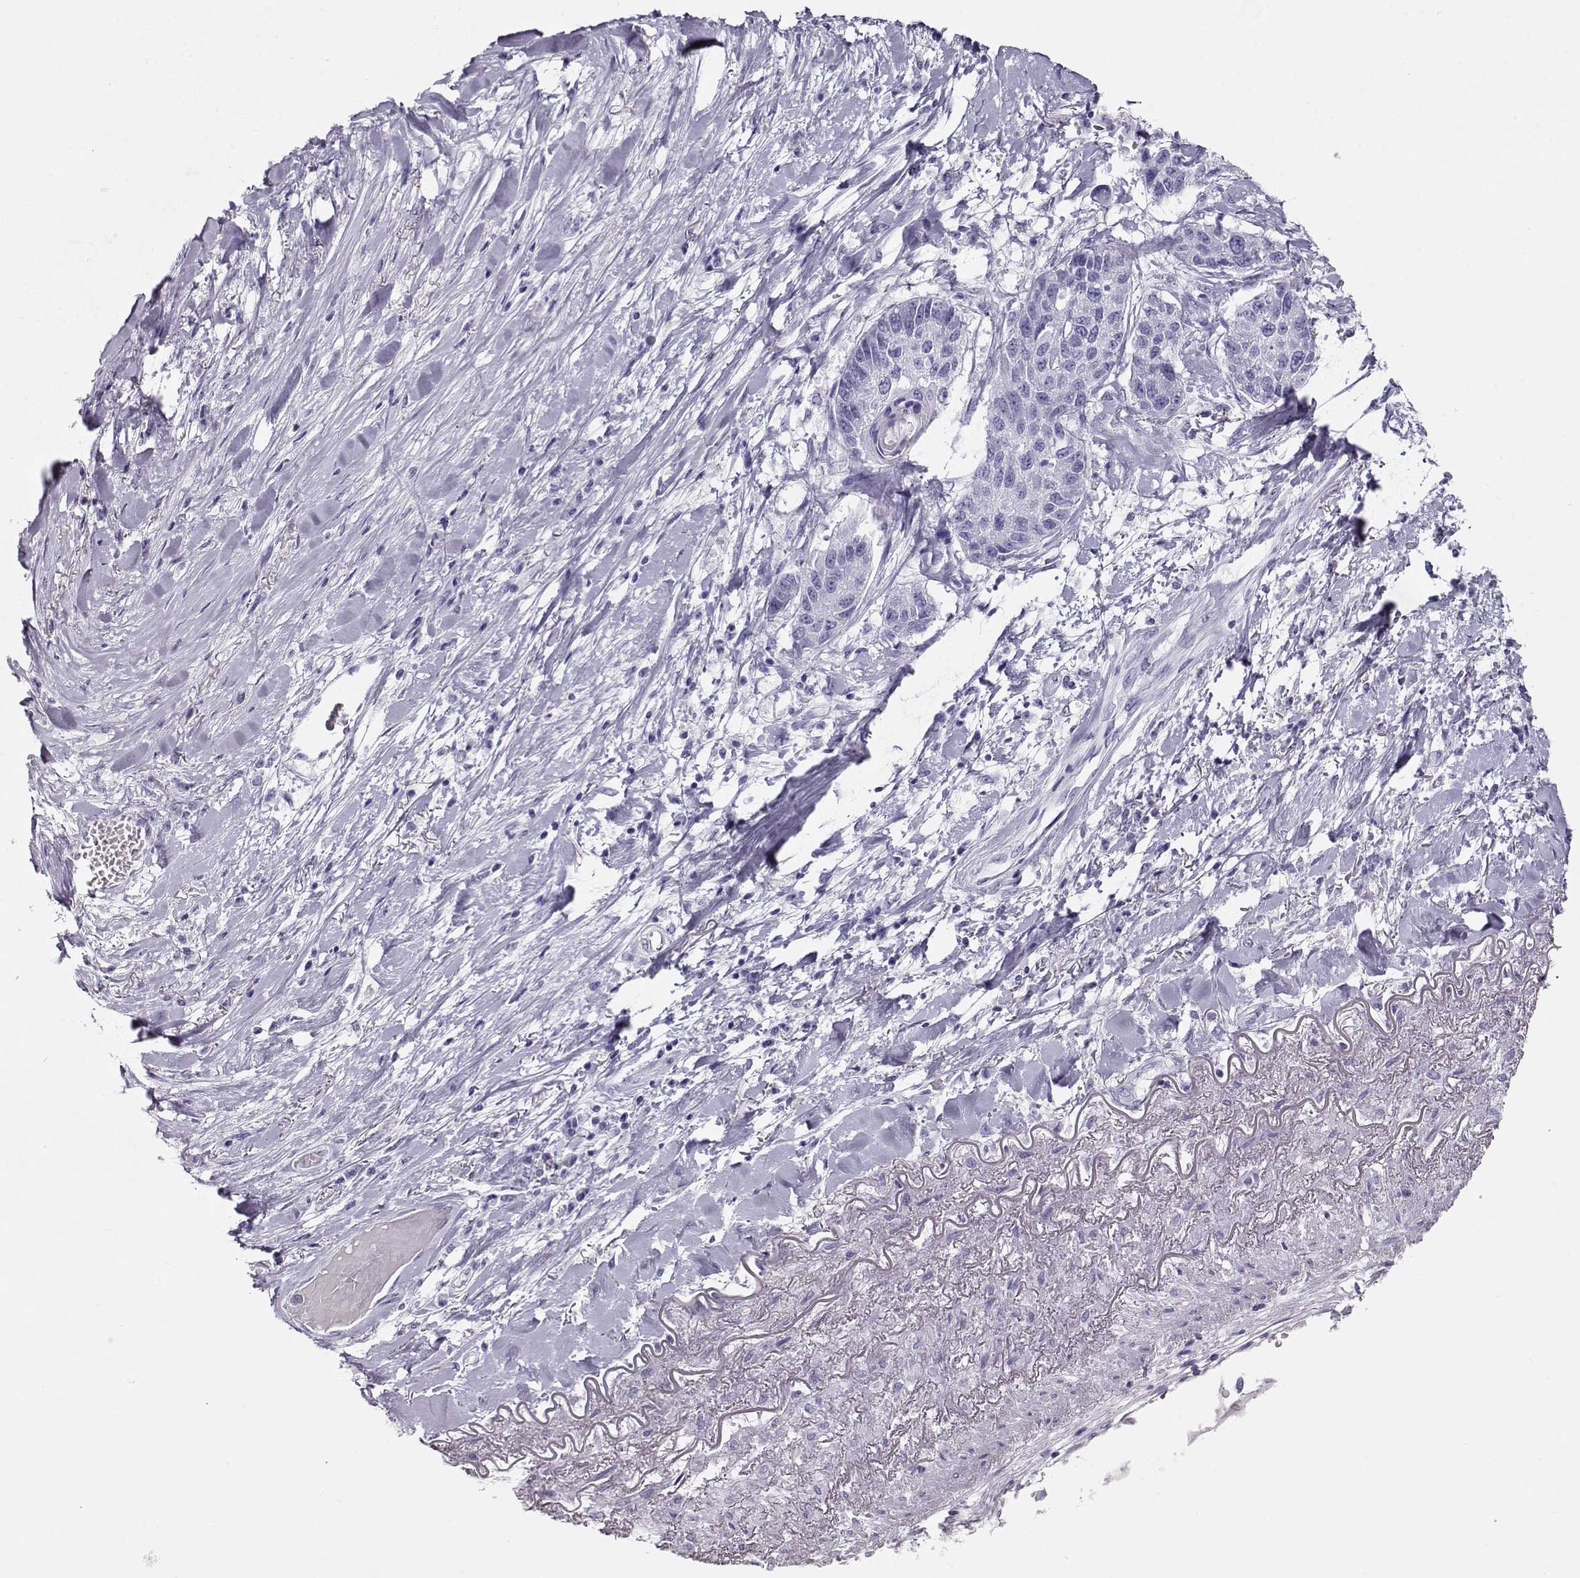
{"staining": {"intensity": "negative", "quantity": "none", "location": "none"}, "tissue": "lung cancer", "cell_type": "Tumor cells", "image_type": "cancer", "snomed": [{"axis": "morphology", "description": "Squamous cell carcinoma, NOS"}, {"axis": "topography", "description": "Lung"}], "caption": "Immunohistochemistry photomicrograph of lung squamous cell carcinoma stained for a protein (brown), which reveals no staining in tumor cells. (DAB (3,3'-diaminobenzidine) immunohistochemistry, high magnification).", "gene": "ACTN2", "patient": {"sex": "male", "age": 73}}